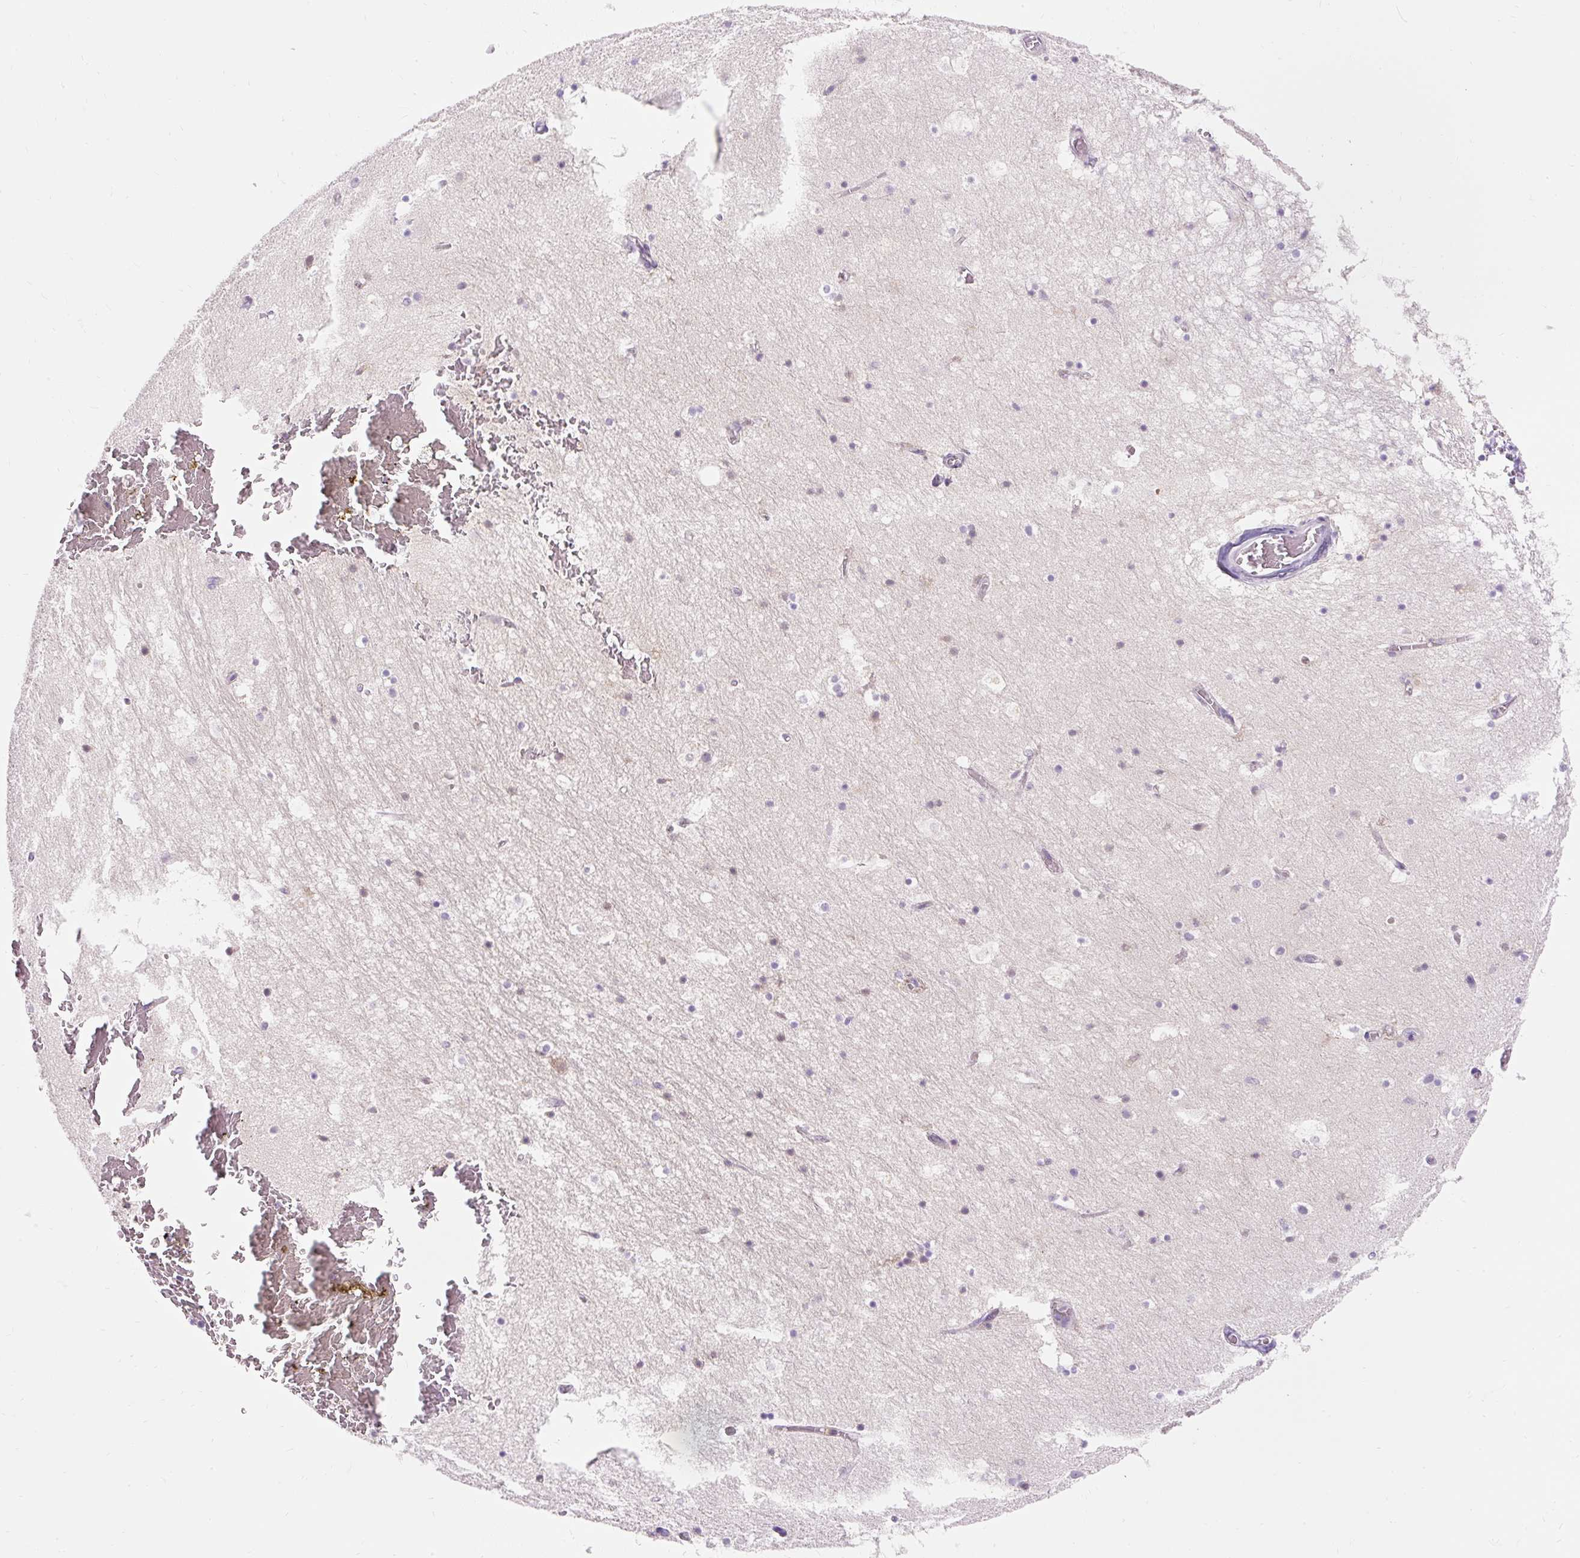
{"staining": {"intensity": "negative", "quantity": "none", "location": "none"}, "tissue": "hippocampus", "cell_type": "Glial cells", "image_type": "normal", "snomed": [{"axis": "morphology", "description": "Normal tissue, NOS"}, {"axis": "topography", "description": "Hippocampus"}], "caption": "This is an immunohistochemistry image of normal human hippocampus. There is no staining in glial cells.", "gene": "TMEM150C", "patient": {"sex": "female", "age": 52}}